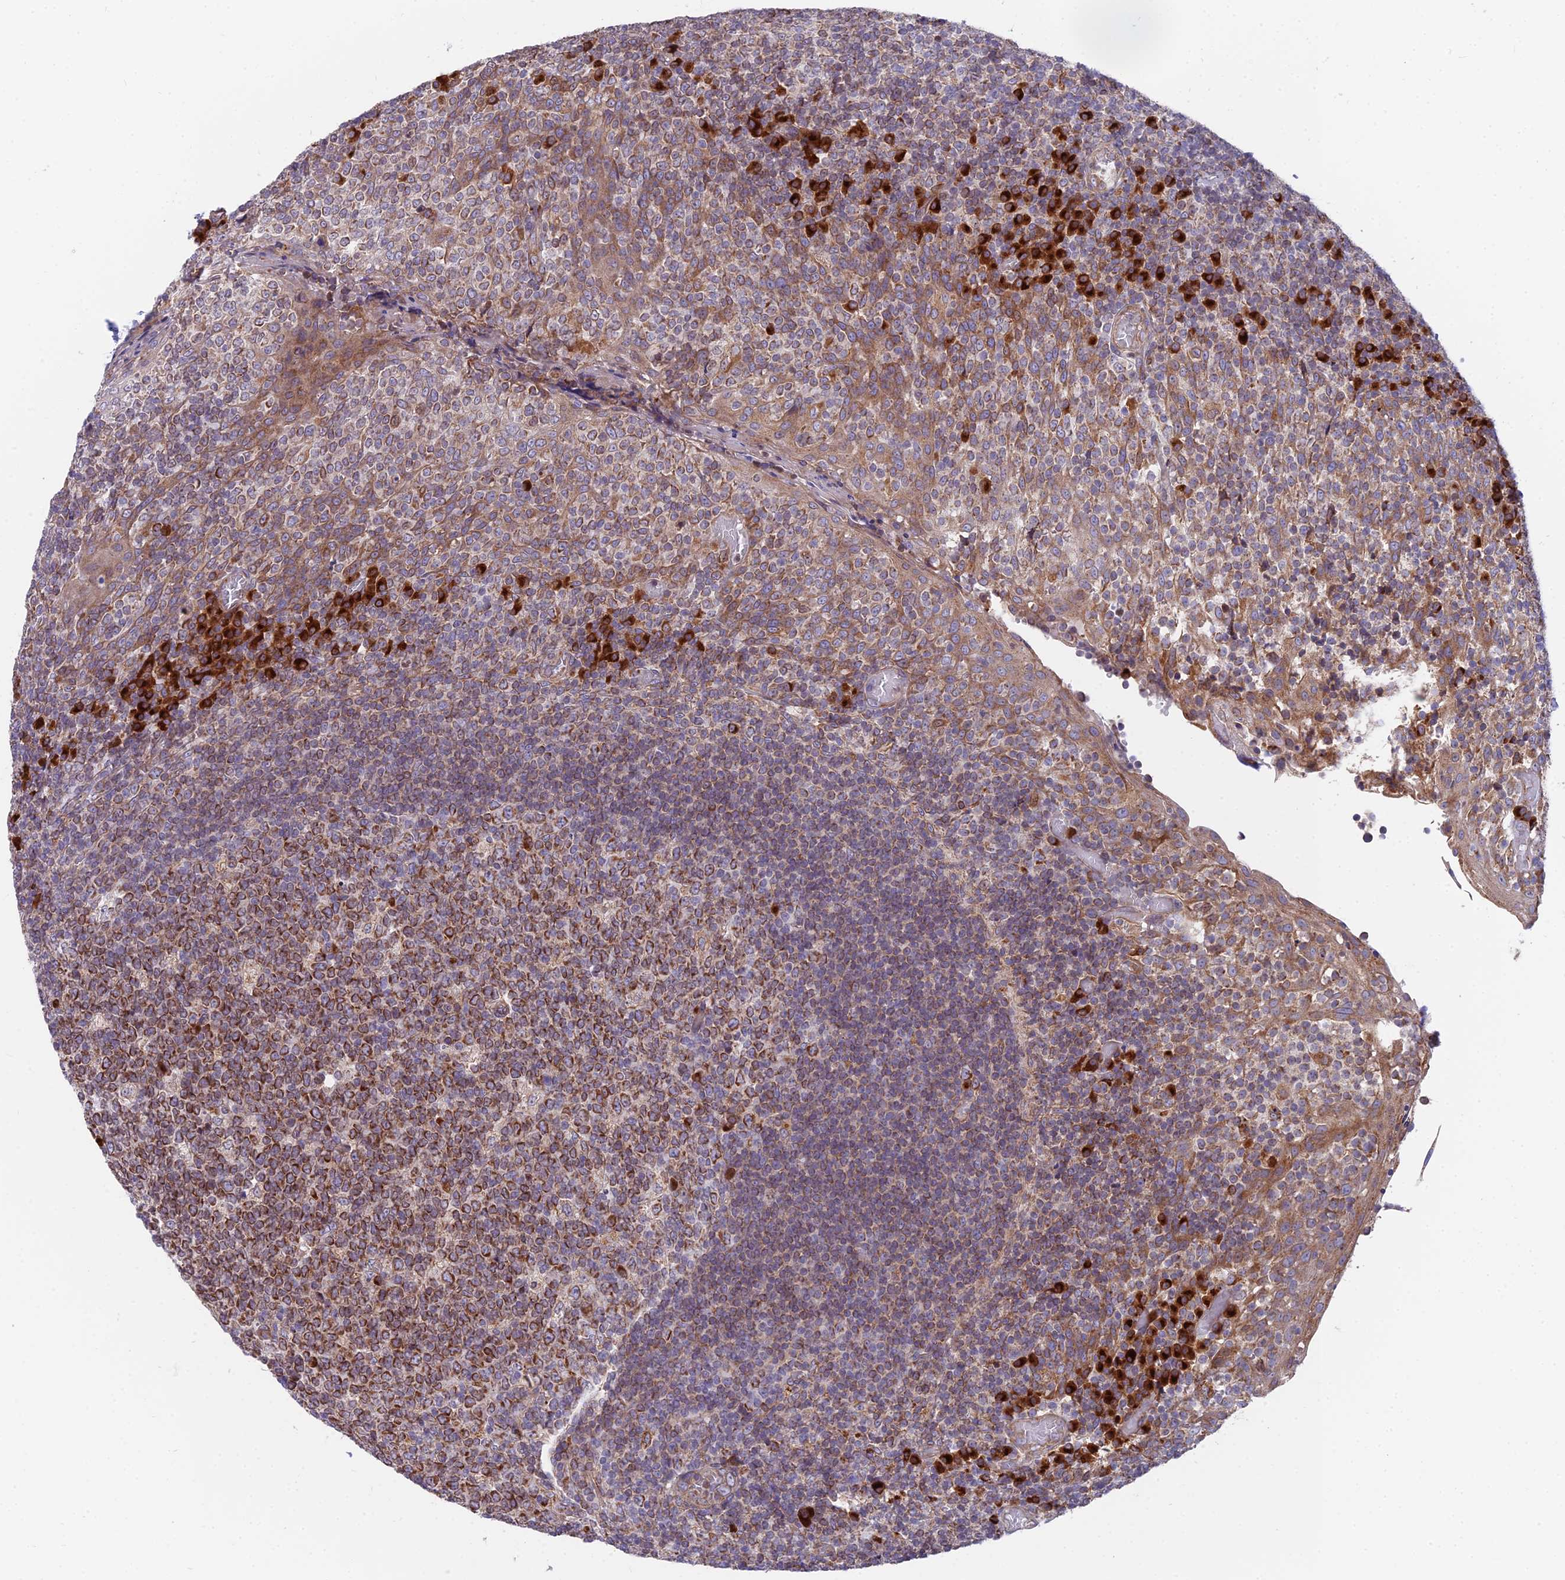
{"staining": {"intensity": "strong", "quantity": "25%-75%", "location": "cytoplasmic/membranous"}, "tissue": "tonsil", "cell_type": "Germinal center cells", "image_type": "normal", "snomed": [{"axis": "morphology", "description": "Normal tissue, NOS"}, {"axis": "topography", "description": "Tonsil"}], "caption": "Unremarkable tonsil was stained to show a protein in brown. There is high levels of strong cytoplasmic/membranous staining in approximately 25%-75% of germinal center cells.", "gene": "TBC1D20", "patient": {"sex": "female", "age": 19}}